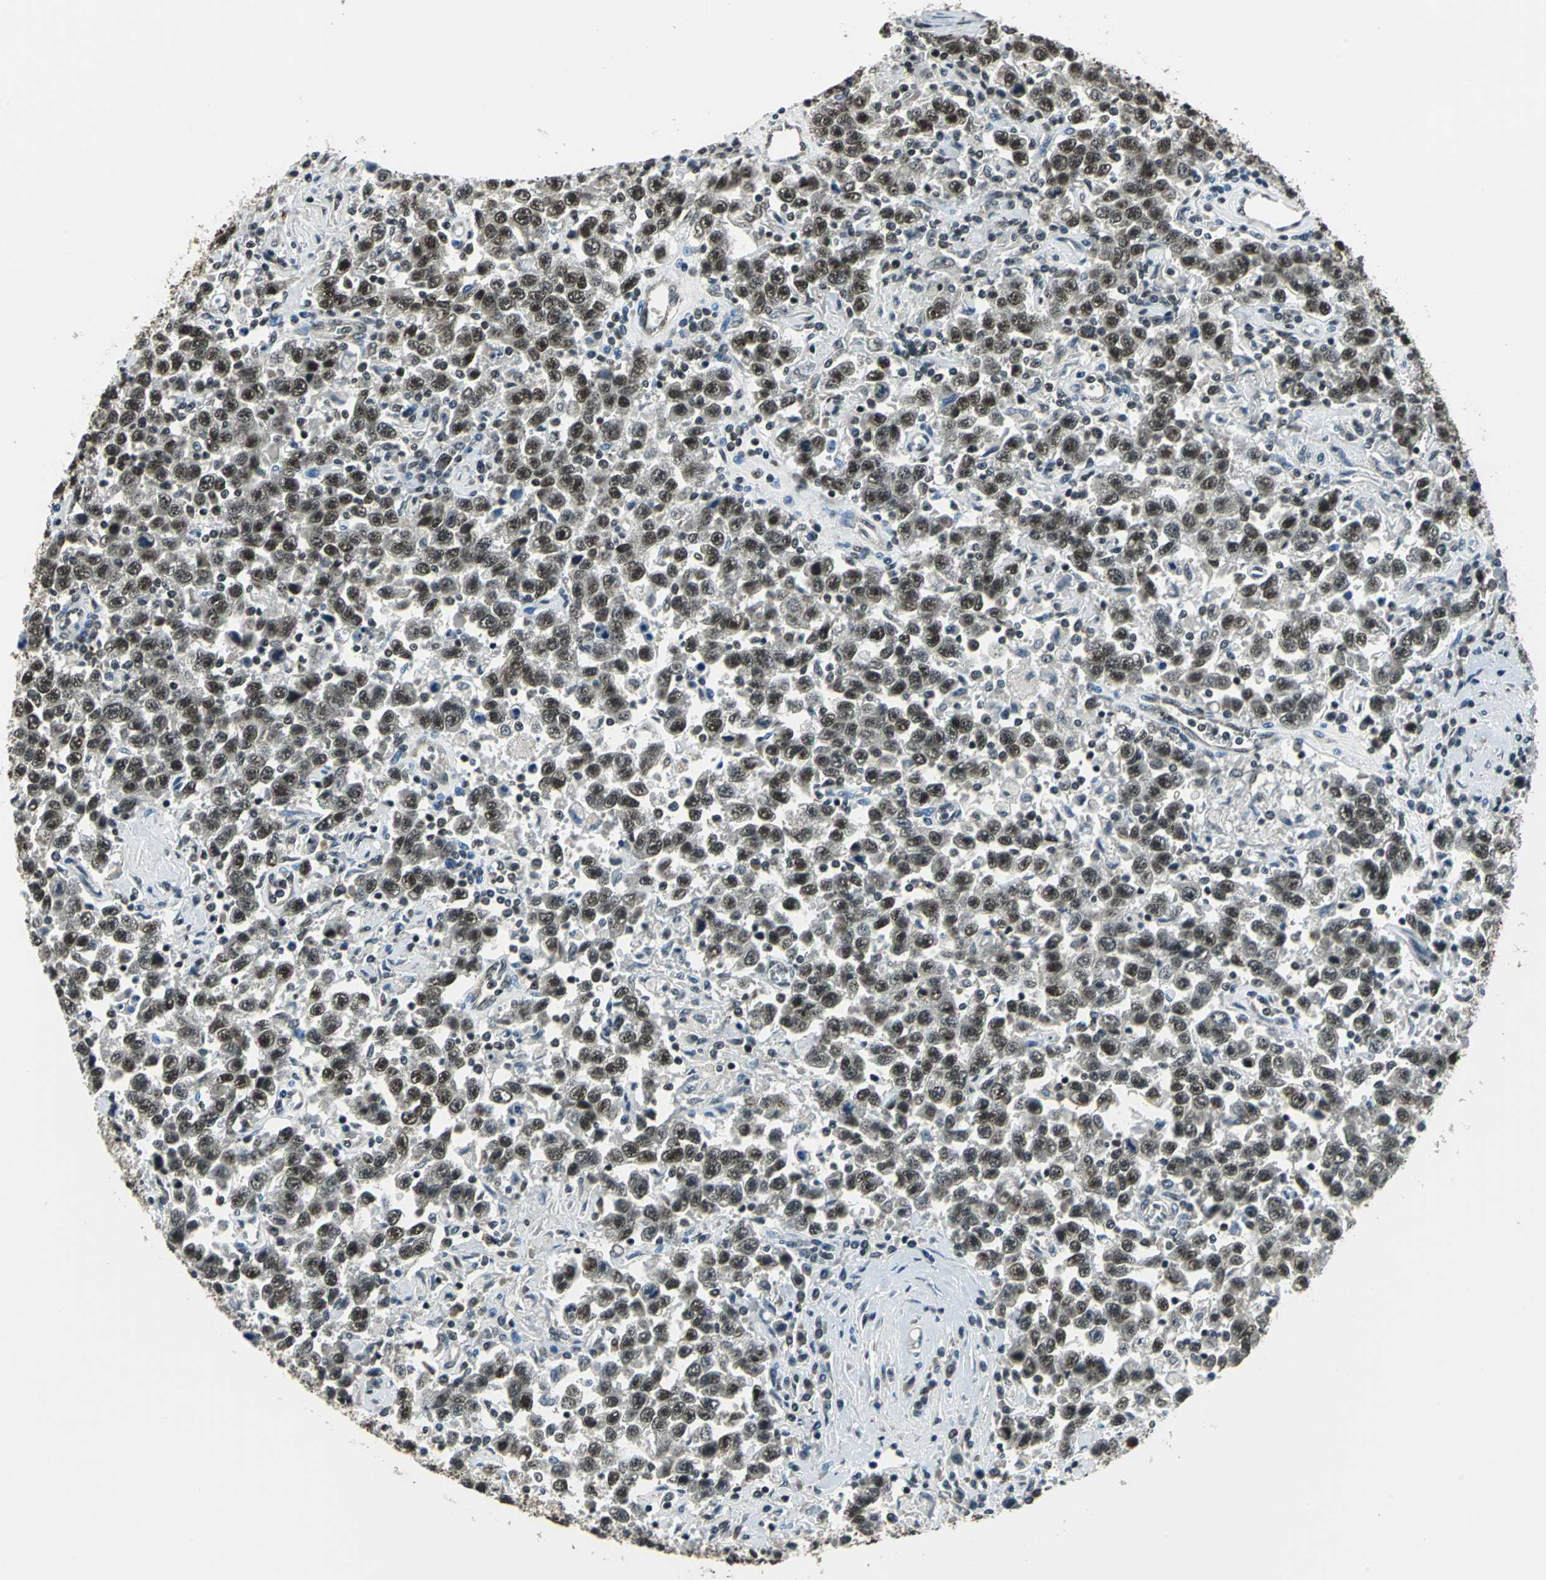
{"staining": {"intensity": "strong", "quantity": ">75%", "location": "cytoplasmic/membranous,nuclear"}, "tissue": "testis cancer", "cell_type": "Tumor cells", "image_type": "cancer", "snomed": [{"axis": "morphology", "description": "Seminoma, NOS"}, {"axis": "topography", "description": "Testis"}], "caption": "This image exhibits IHC staining of testis cancer, with high strong cytoplasmic/membranous and nuclear staining in about >75% of tumor cells.", "gene": "RBM14", "patient": {"sex": "male", "age": 41}}